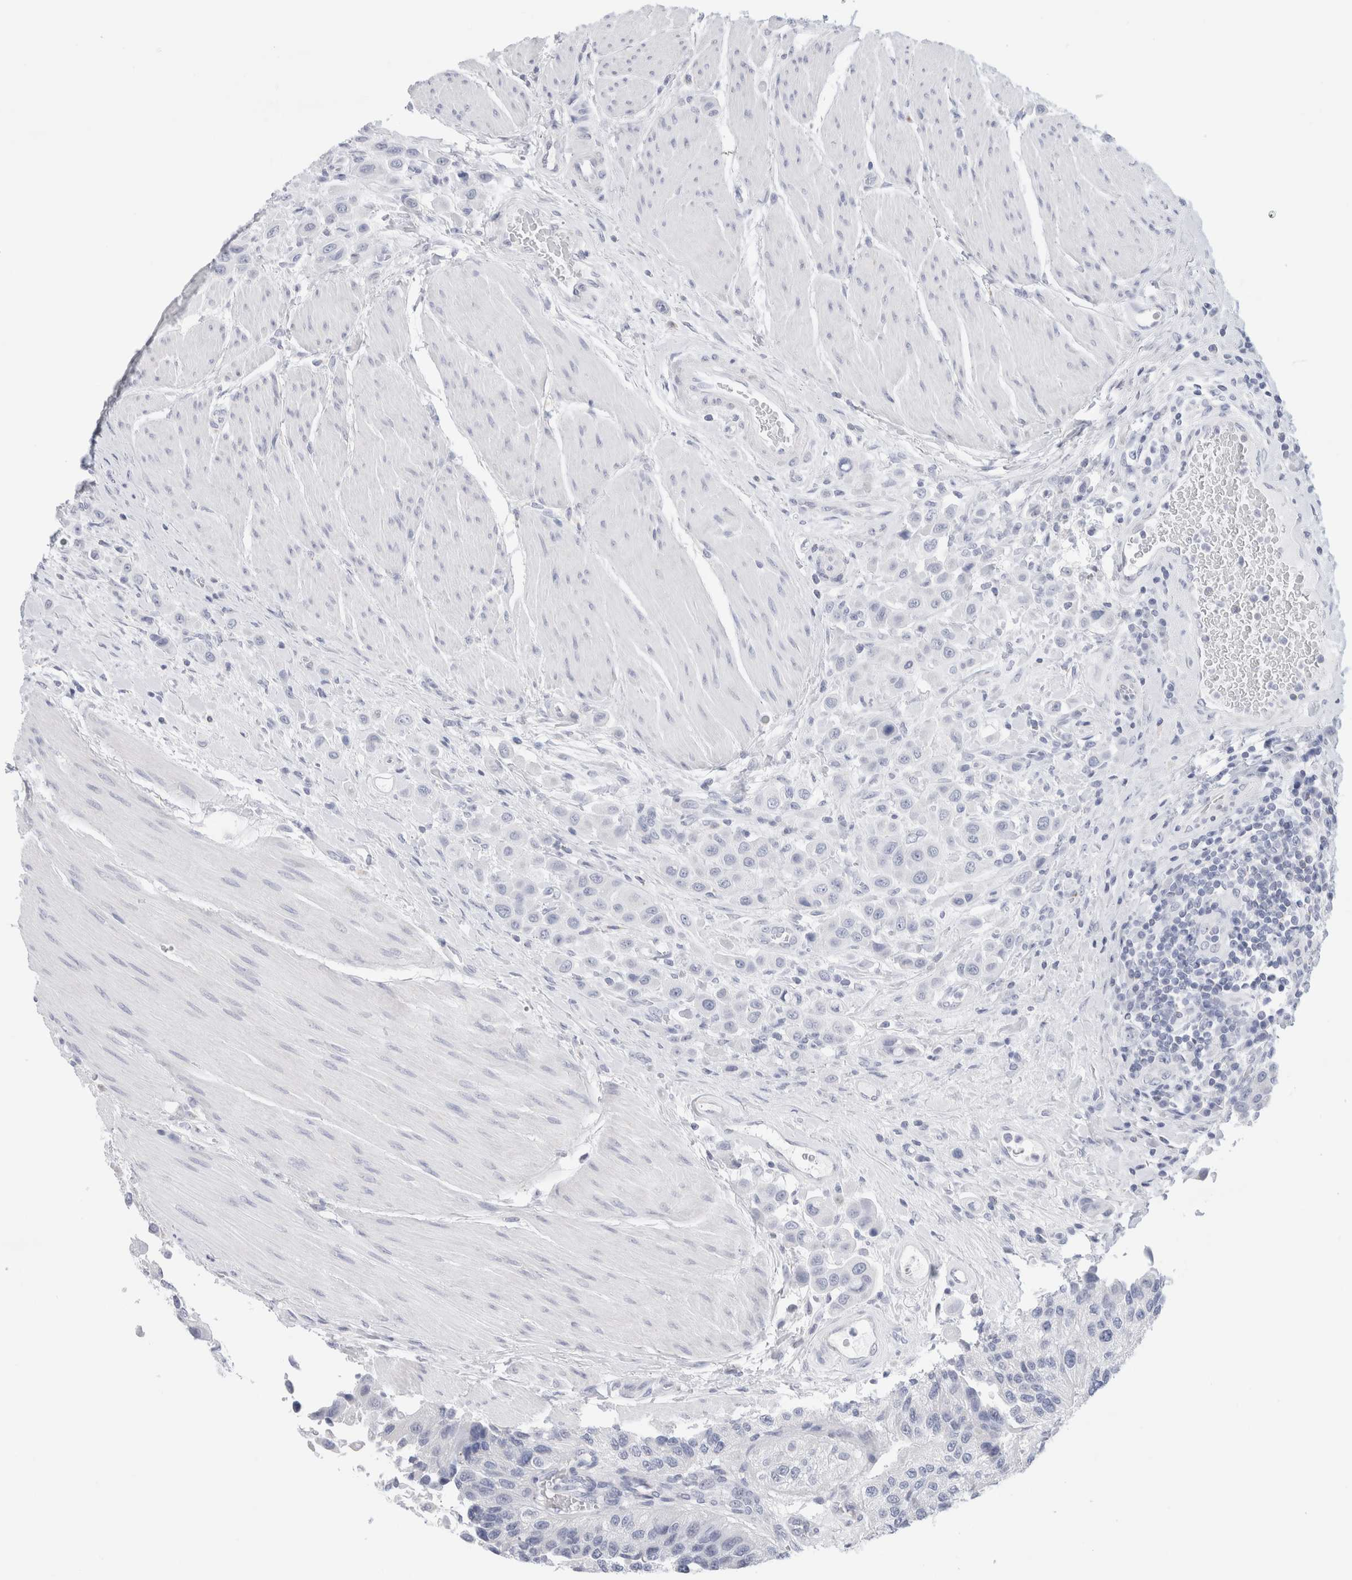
{"staining": {"intensity": "negative", "quantity": "none", "location": "none"}, "tissue": "urothelial cancer", "cell_type": "Tumor cells", "image_type": "cancer", "snomed": [{"axis": "morphology", "description": "Urothelial carcinoma, High grade"}, {"axis": "topography", "description": "Urinary bladder"}], "caption": "Urothelial carcinoma (high-grade) stained for a protein using immunohistochemistry (IHC) displays no positivity tumor cells.", "gene": "ECHDC2", "patient": {"sex": "male", "age": 50}}